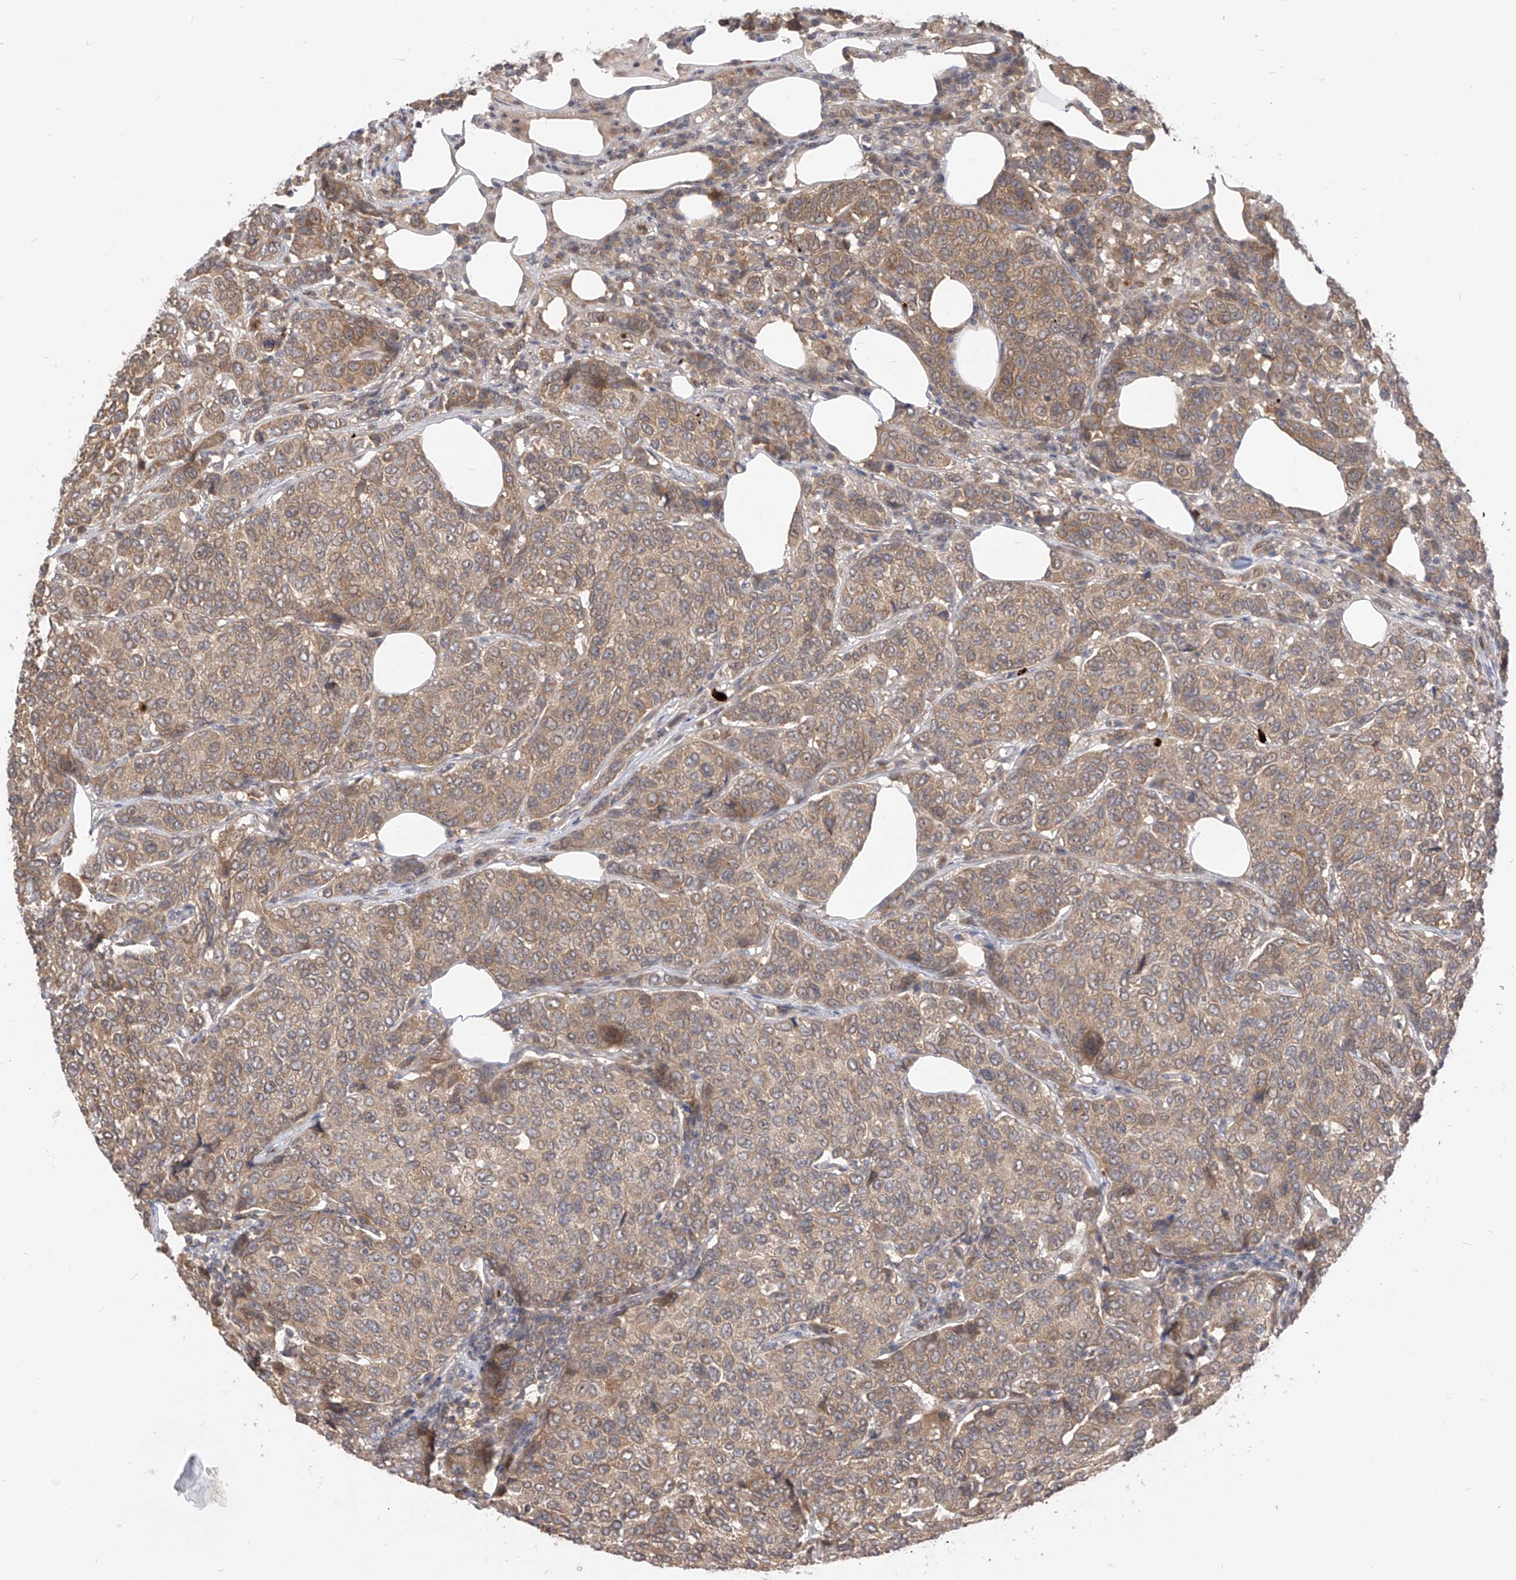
{"staining": {"intensity": "moderate", "quantity": "25%-75%", "location": "cytoplasmic/membranous"}, "tissue": "breast cancer", "cell_type": "Tumor cells", "image_type": "cancer", "snomed": [{"axis": "morphology", "description": "Duct carcinoma"}, {"axis": "topography", "description": "Breast"}], "caption": "Tumor cells reveal medium levels of moderate cytoplasmic/membranous positivity in about 25%-75% of cells in human breast cancer. (IHC, brightfield microscopy, high magnification).", "gene": "CNKSR1", "patient": {"sex": "female", "age": 55}}